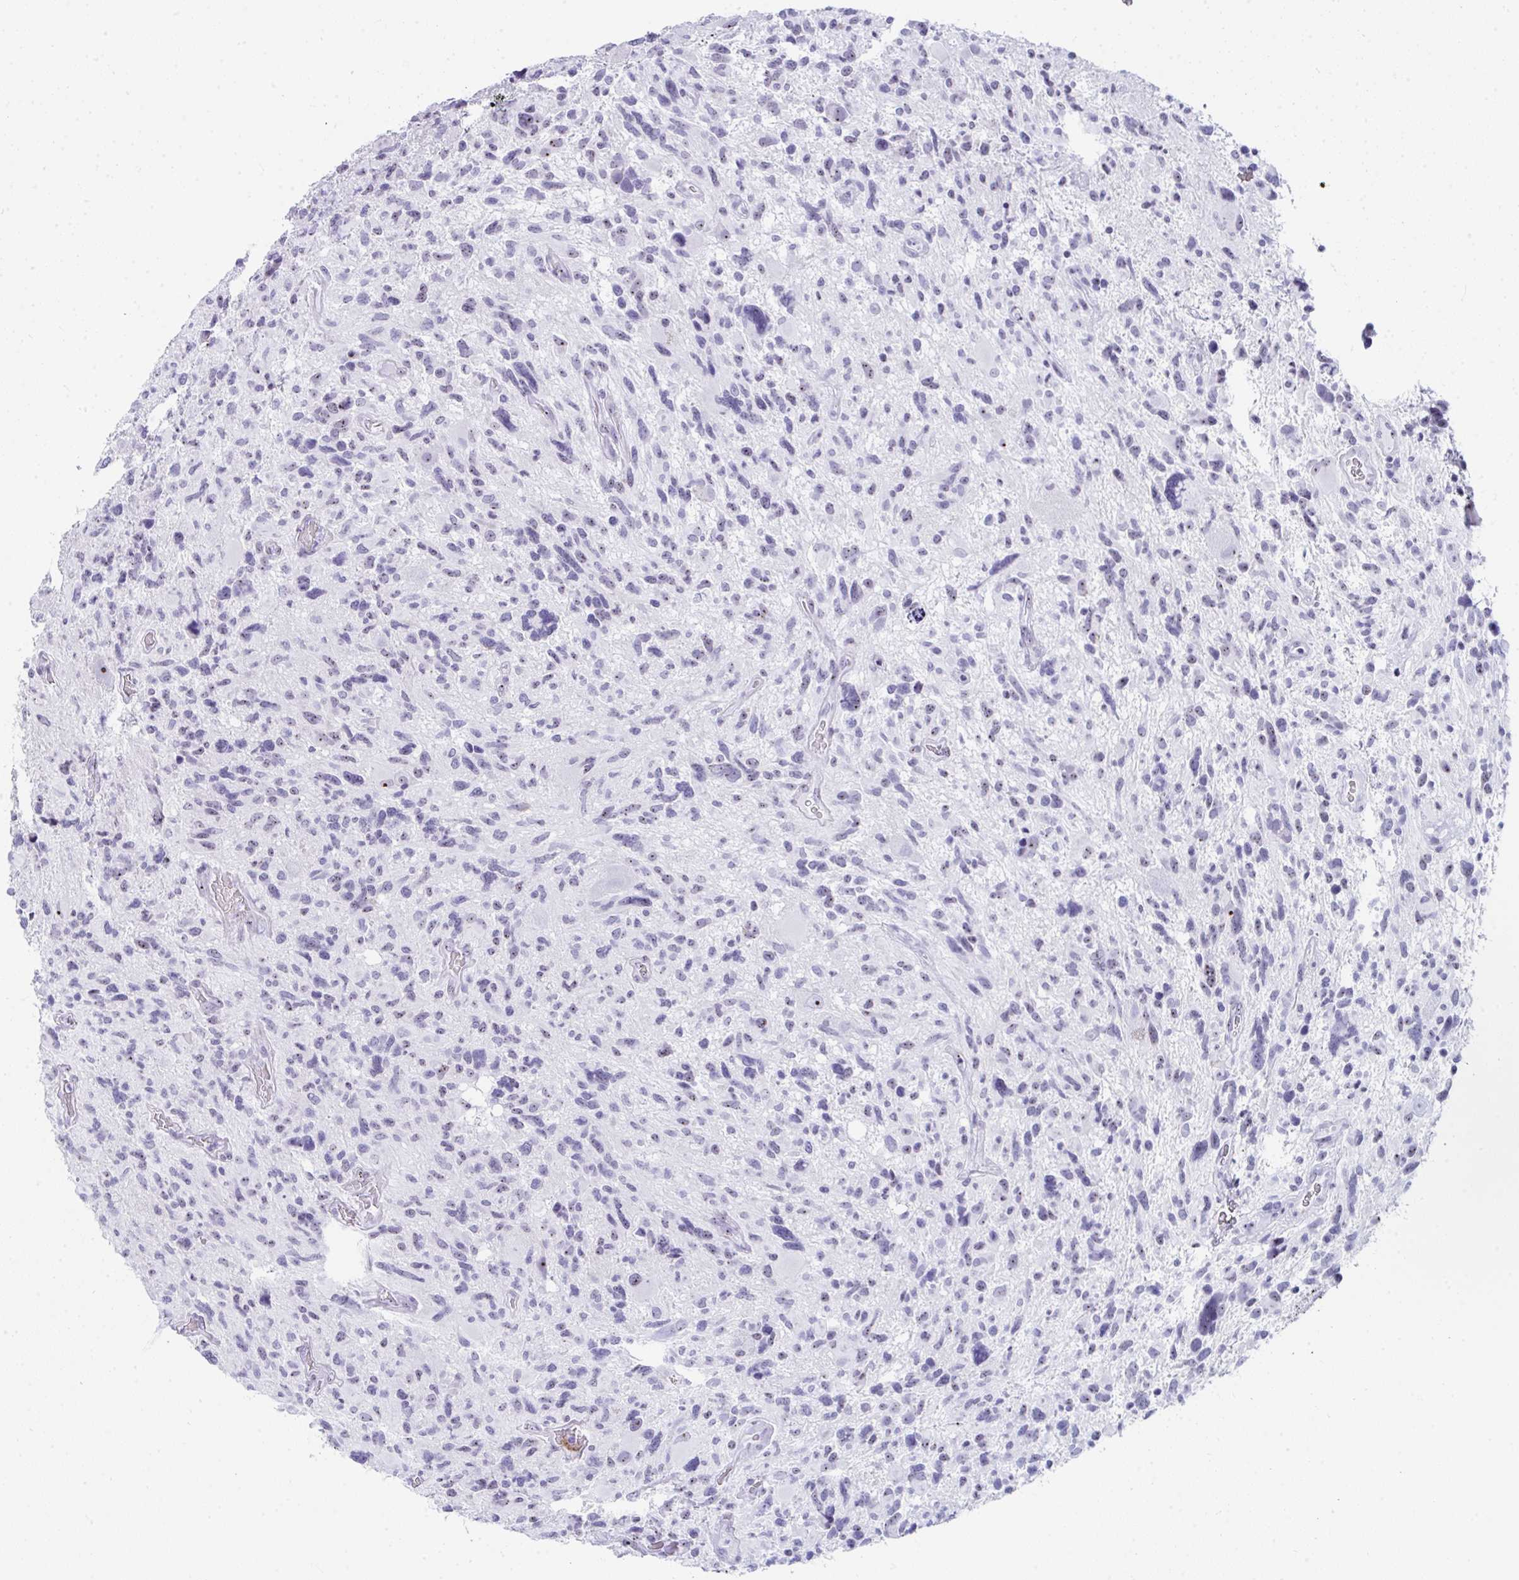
{"staining": {"intensity": "negative", "quantity": "none", "location": "none"}, "tissue": "glioma", "cell_type": "Tumor cells", "image_type": "cancer", "snomed": [{"axis": "morphology", "description": "Glioma, malignant, High grade"}, {"axis": "topography", "description": "Brain"}], "caption": "Photomicrograph shows no significant protein expression in tumor cells of glioma.", "gene": "NOP10", "patient": {"sex": "male", "age": 49}}